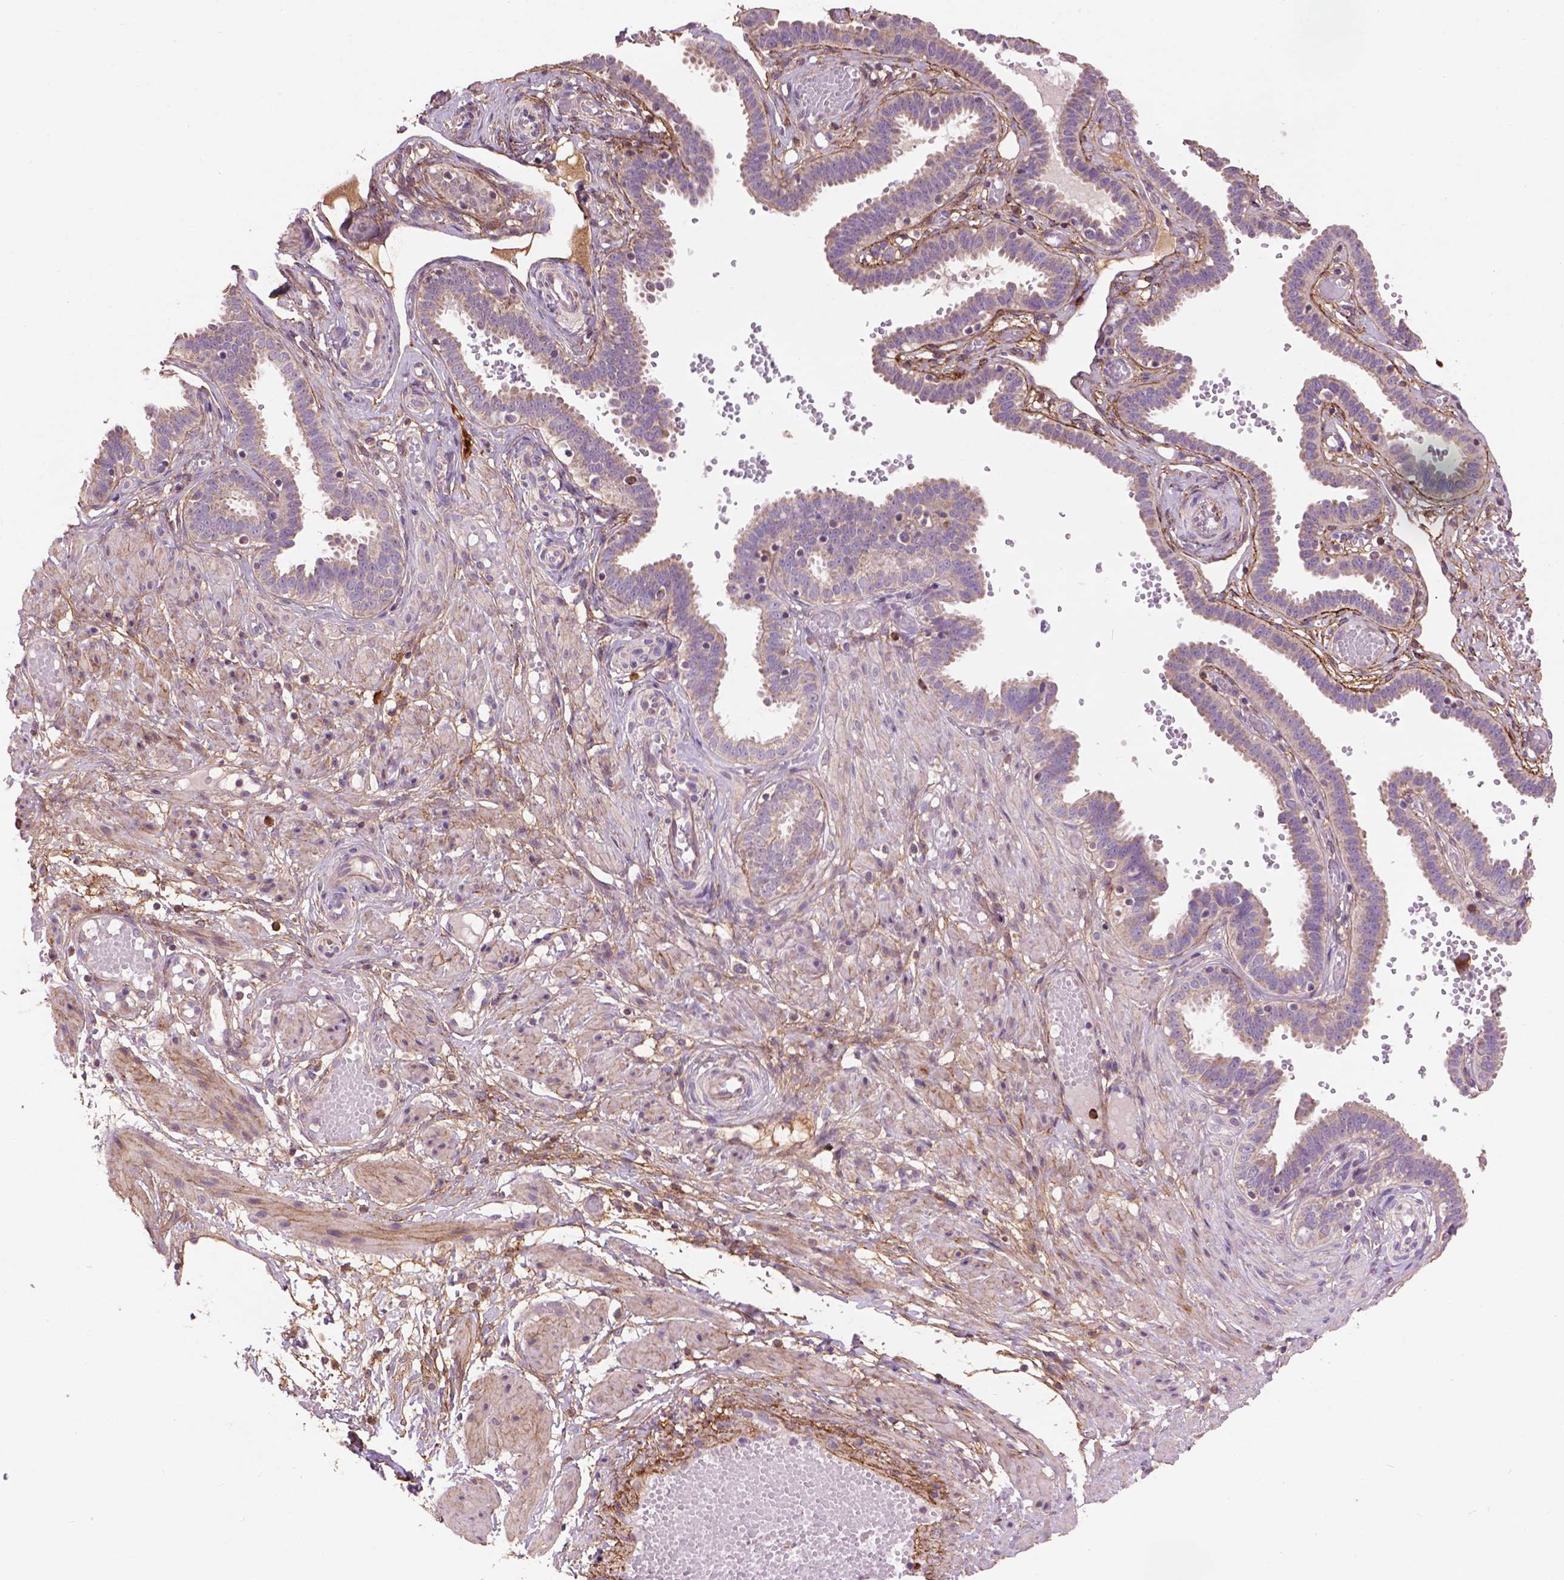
{"staining": {"intensity": "negative", "quantity": "none", "location": "none"}, "tissue": "fallopian tube", "cell_type": "Glandular cells", "image_type": "normal", "snomed": [{"axis": "morphology", "description": "Normal tissue, NOS"}, {"axis": "topography", "description": "Fallopian tube"}], "caption": "Human fallopian tube stained for a protein using IHC demonstrates no expression in glandular cells.", "gene": "LRRC3C", "patient": {"sex": "female", "age": 37}}